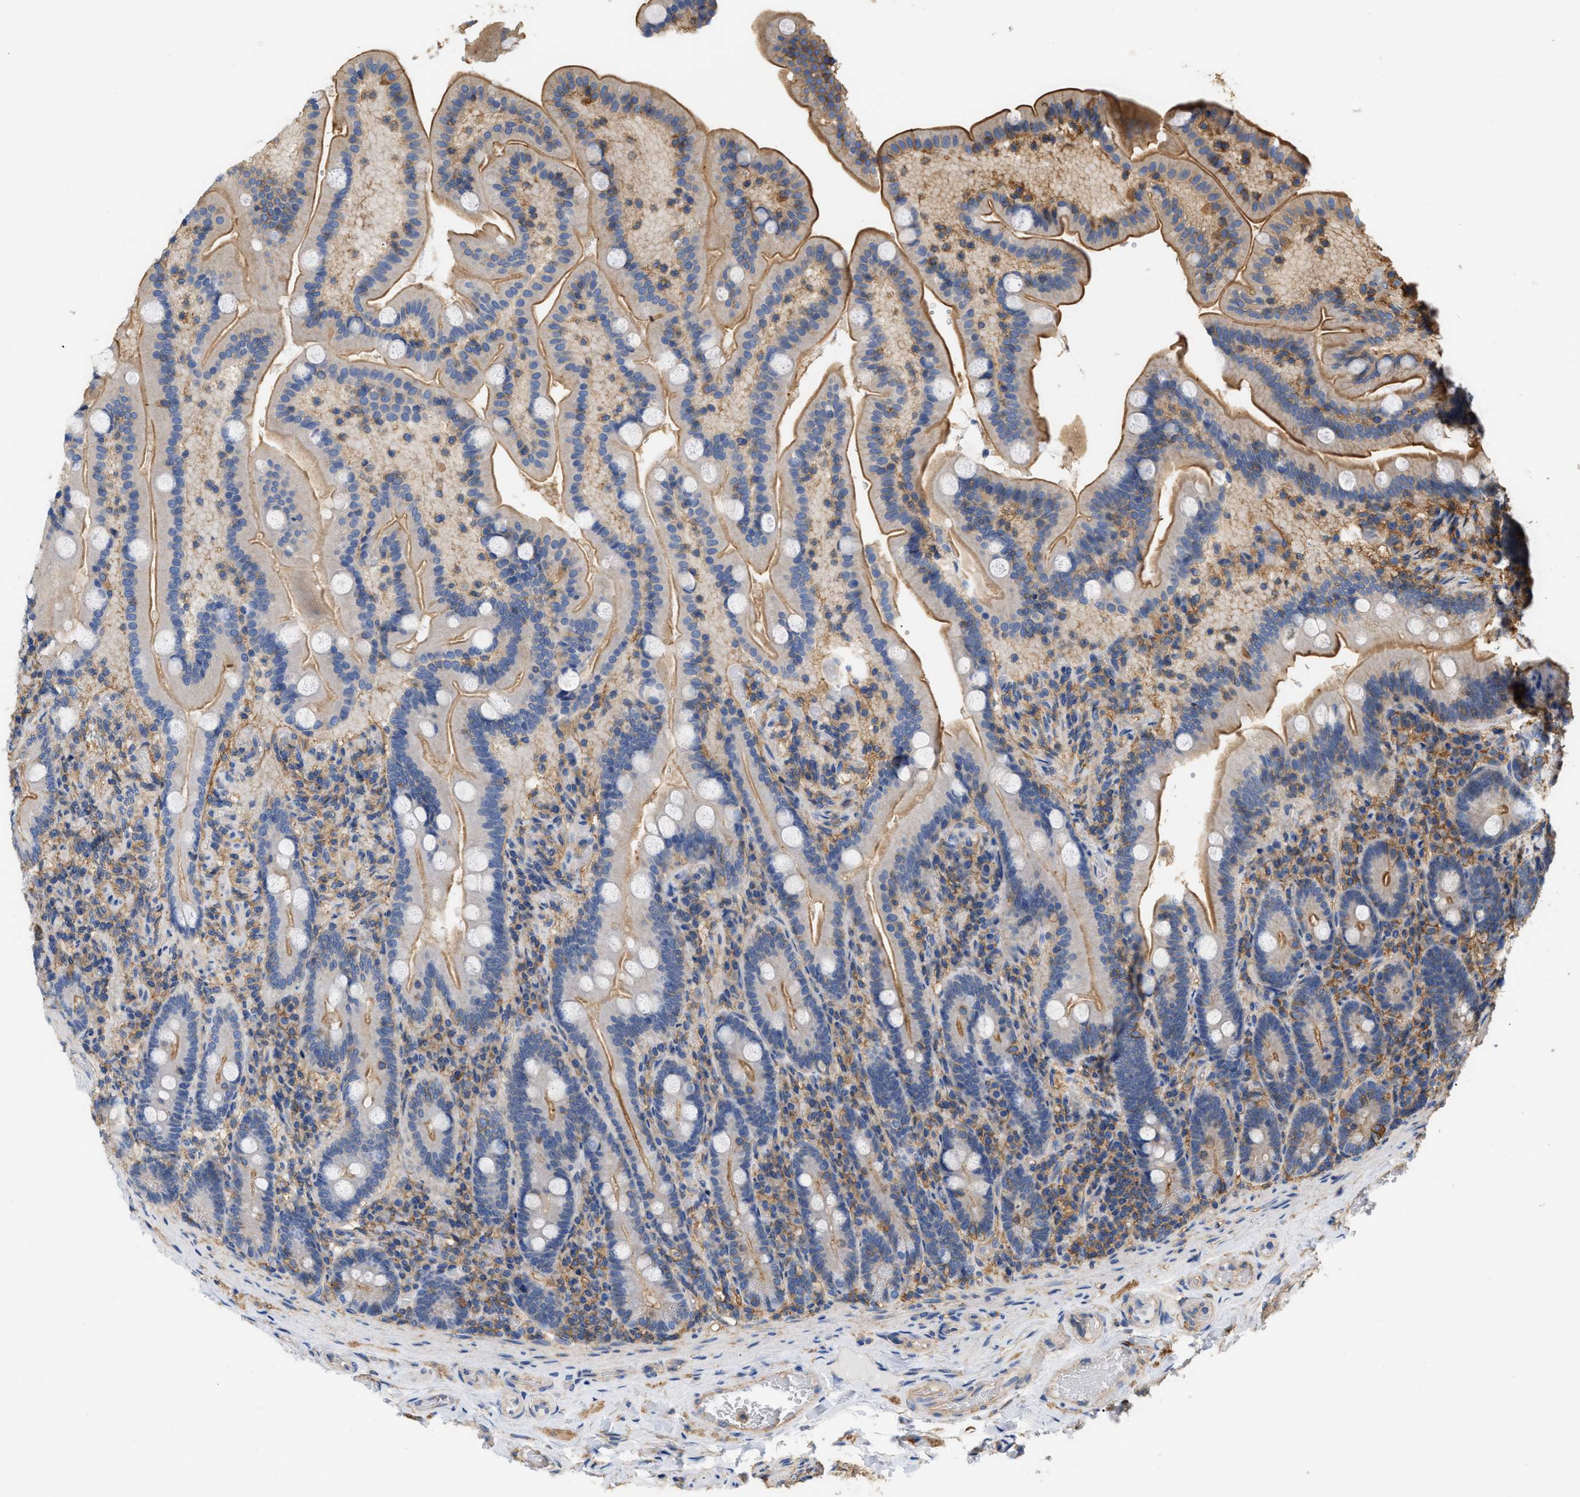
{"staining": {"intensity": "moderate", "quantity": ">75%", "location": "cytoplasmic/membranous"}, "tissue": "duodenum", "cell_type": "Glandular cells", "image_type": "normal", "snomed": [{"axis": "morphology", "description": "Normal tissue, NOS"}, {"axis": "topography", "description": "Duodenum"}], "caption": "Normal duodenum exhibits moderate cytoplasmic/membranous positivity in approximately >75% of glandular cells The protein is stained brown, and the nuclei are stained in blue (DAB IHC with brightfield microscopy, high magnification)..", "gene": "GNB4", "patient": {"sex": "male", "age": 54}}